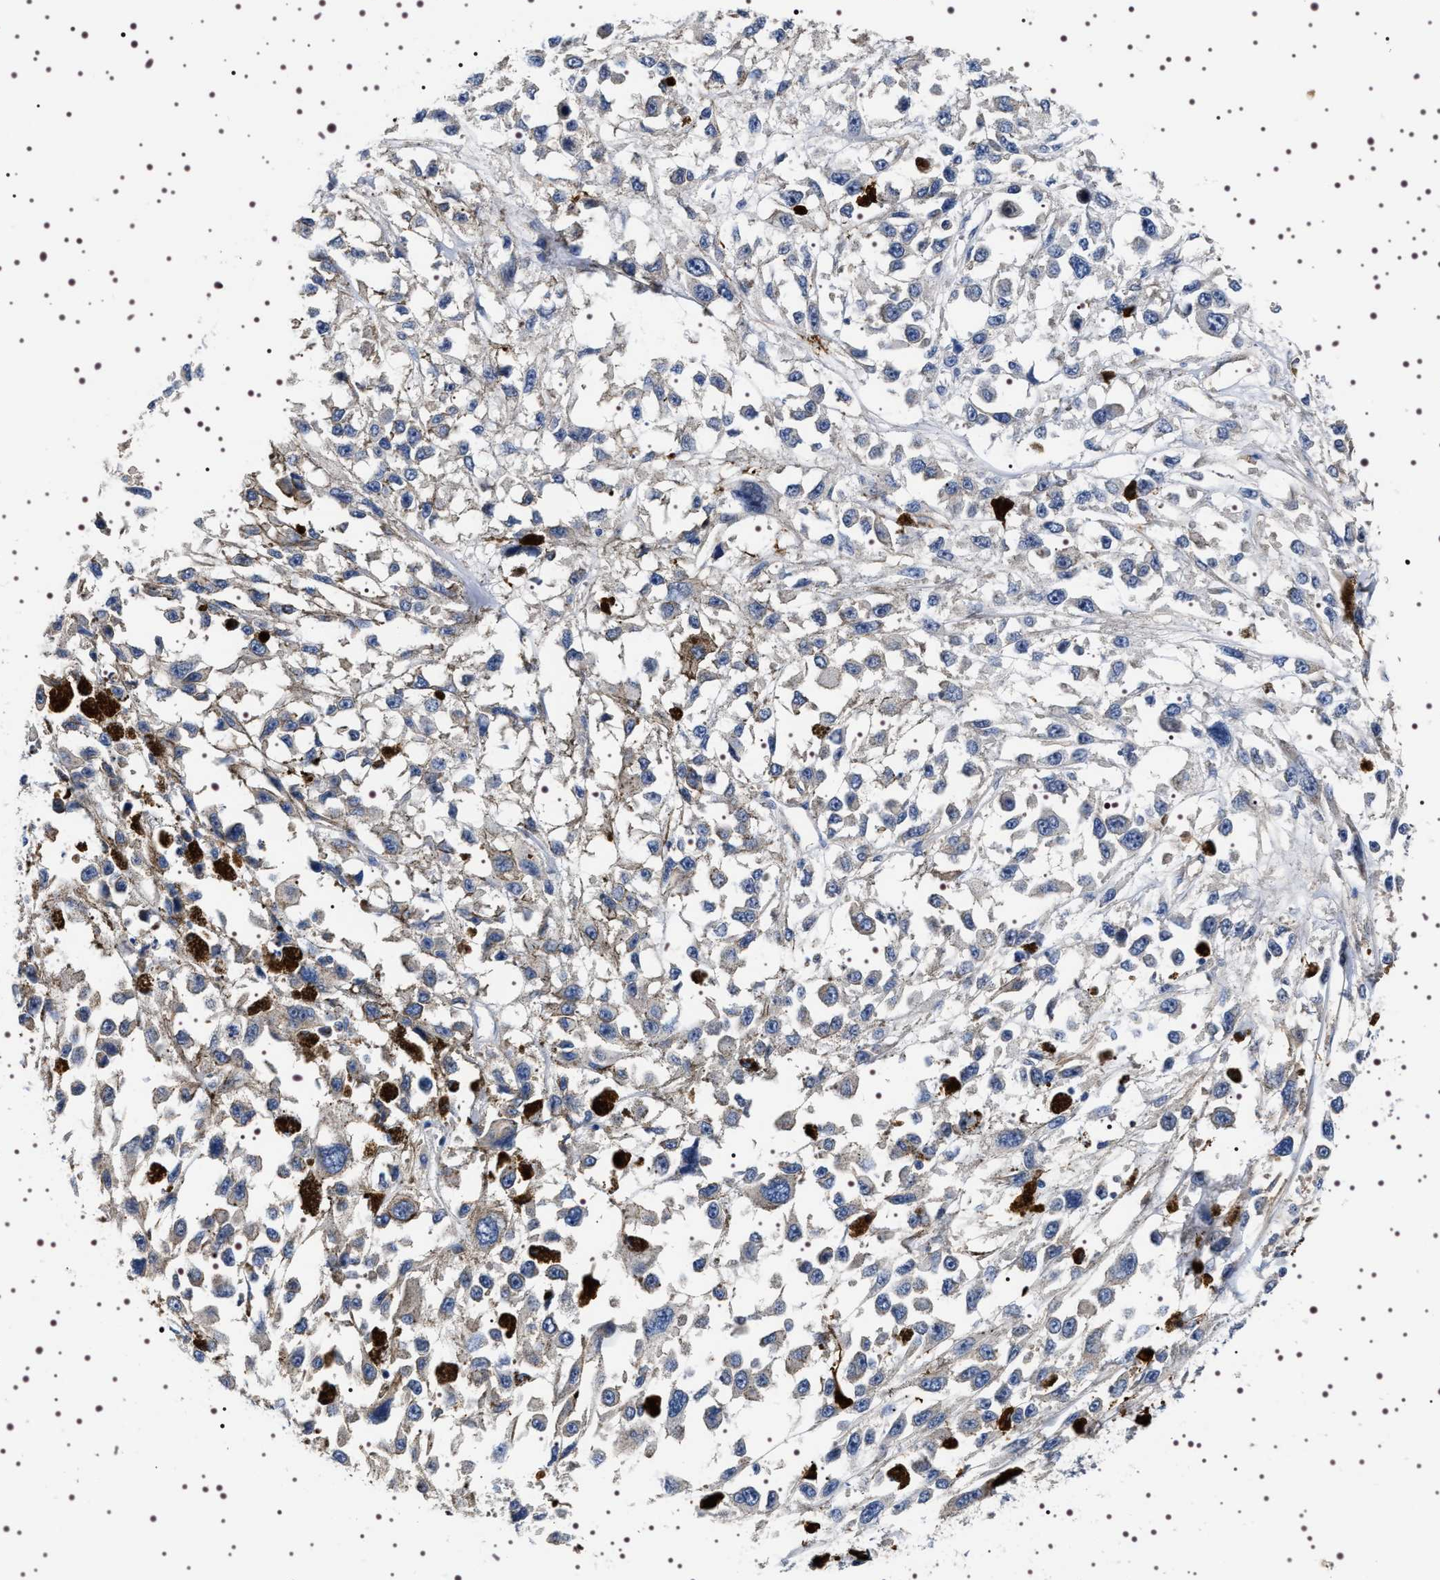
{"staining": {"intensity": "negative", "quantity": "none", "location": "none"}, "tissue": "melanoma", "cell_type": "Tumor cells", "image_type": "cancer", "snomed": [{"axis": "morphology", "description": "Malignant melanoma, Metastatic site"}, {"axis": "topography", "description": "Lymph node"}], "caption": "Tumor cells show no significant positivity in malignant melanoma (metastatic site).", "gene": "ALPL", "patient": {"sex": "male", "age": 59}}